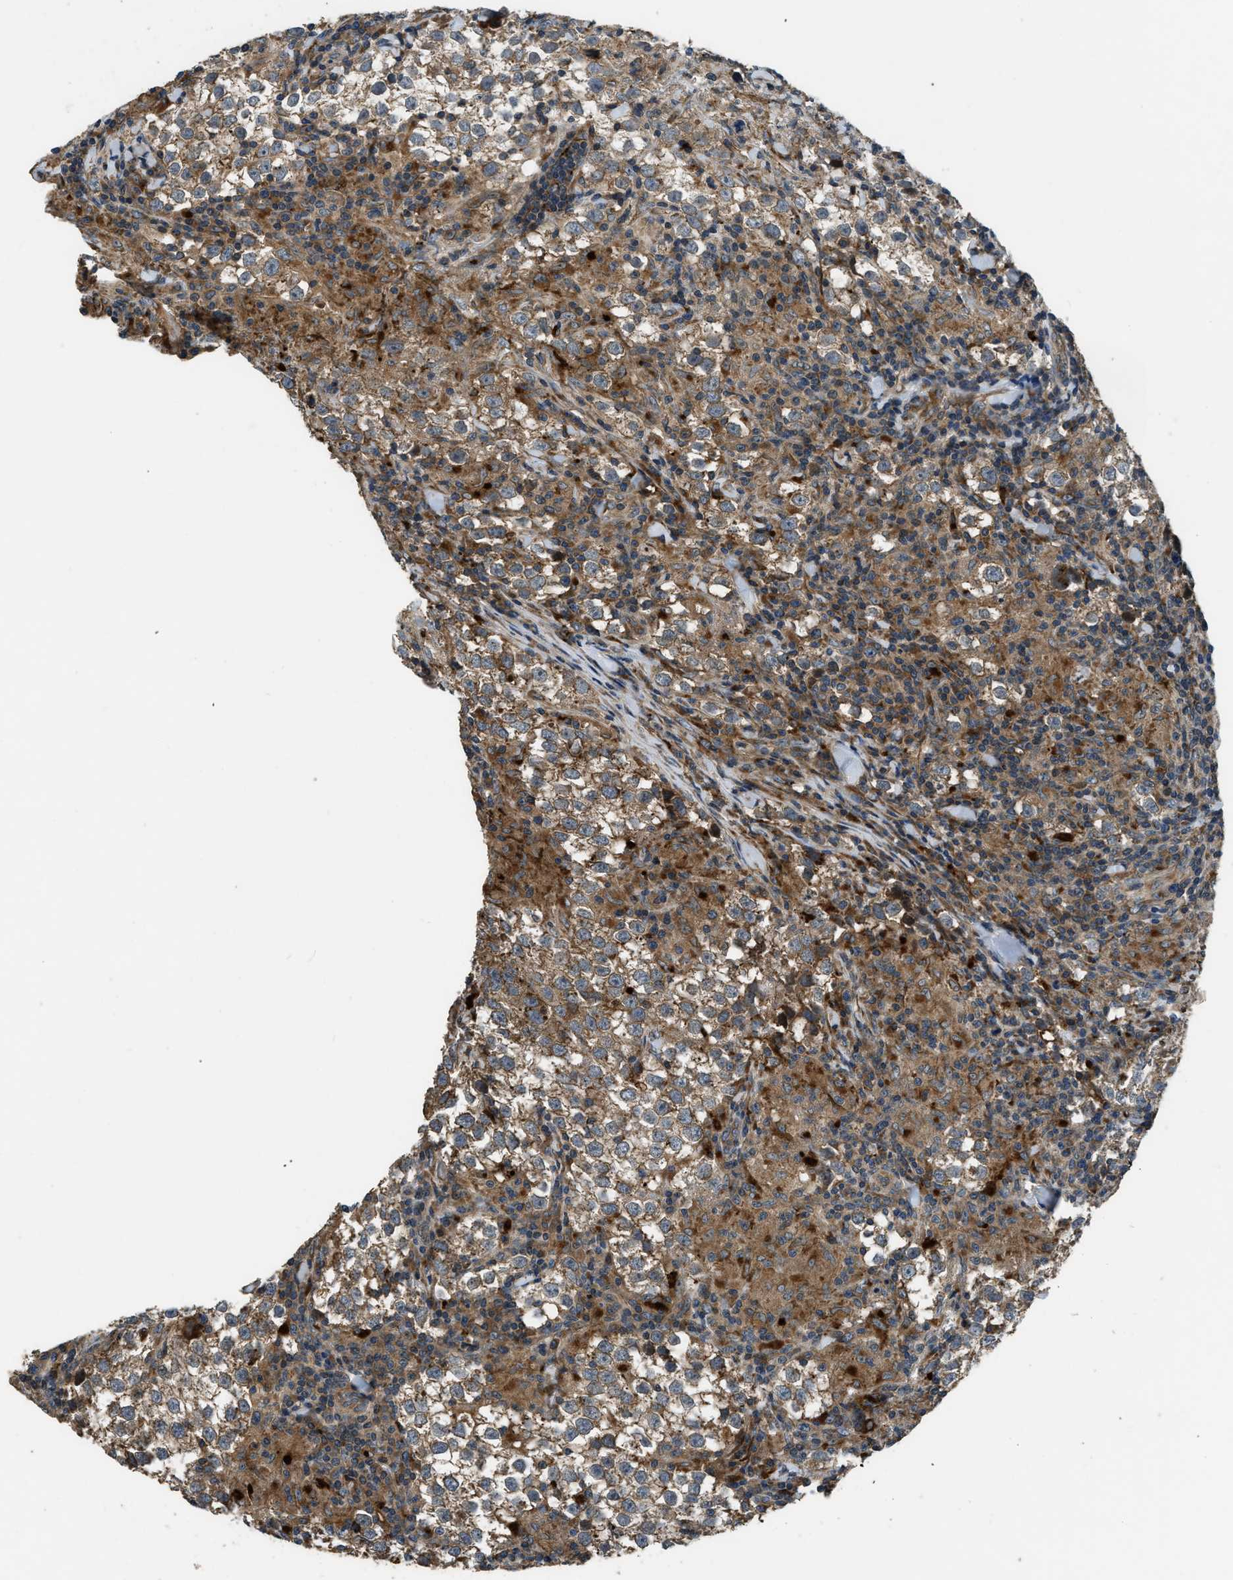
{"staining": {"intensity": "weak", "quantity": ">75%", "location": "cytoplasmic/membranous"}, "tissue": "testis cancer", "cell_type": "Tumor cells", "image_type": "cancer", "snomed": [{"axis": "morphology", "description": "Seminoma, NOS"}, {"axis": "morphology", "description": "Carcinoma, Embryonal, NOS"}, {"axis": "topography", "description": "Testis"}], "caption": "IHC histopathology image of neoplastic tissue: testis seminoma stained using immunohistochemistry reveals low levels of weak protein expression localized specifically in the cytoplasmic/membranous of tumor cells, appearing as a cytoplasmic/membranous brown color.", "gene": "GGH", "patient": {"sex": "male", "age": 36}}